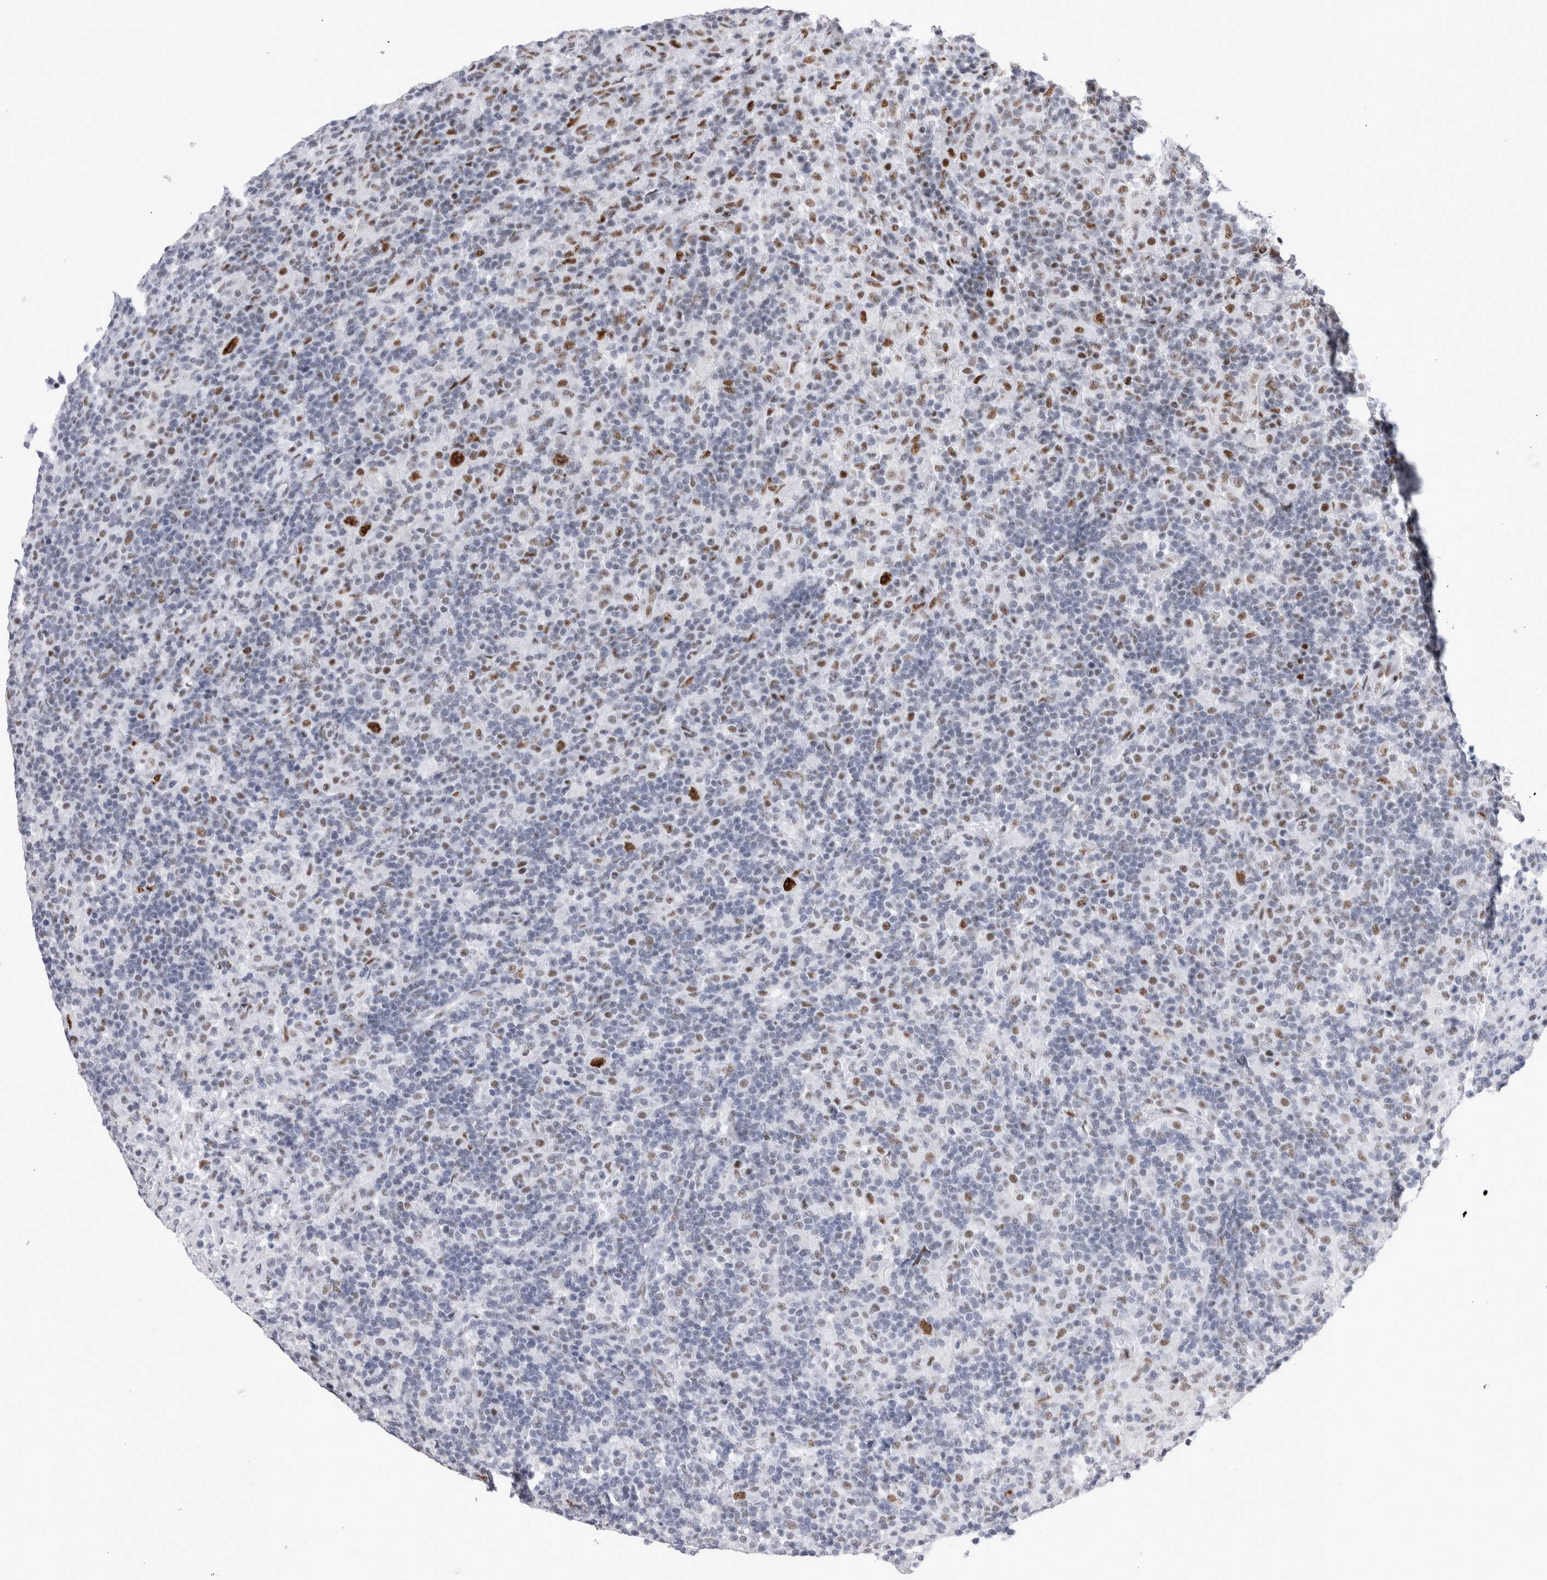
{"staining": {"intensity": "strong", "quantity": ">75%", "location": "nuclear"}, "tissue": "lymphoma", "cell_type": "Tumor cells", "image_type": "cancer", "snomed": [{"axis": "morphology", "description": "Hodgkin's disease, NOS"}, {"axis": "topography", "description": "Lymph node"}], "caption": "A brown stain shows strong nuclear expression of a protein in lymphoma tumor cells. The staining was performed using DAB to visualize the protein expression in brown, while the nuclei were stained in blue with hematoxylin (Magnification: 20x).", "gene": "RBM6", "patient": {"sex": "male", "age": 70}}